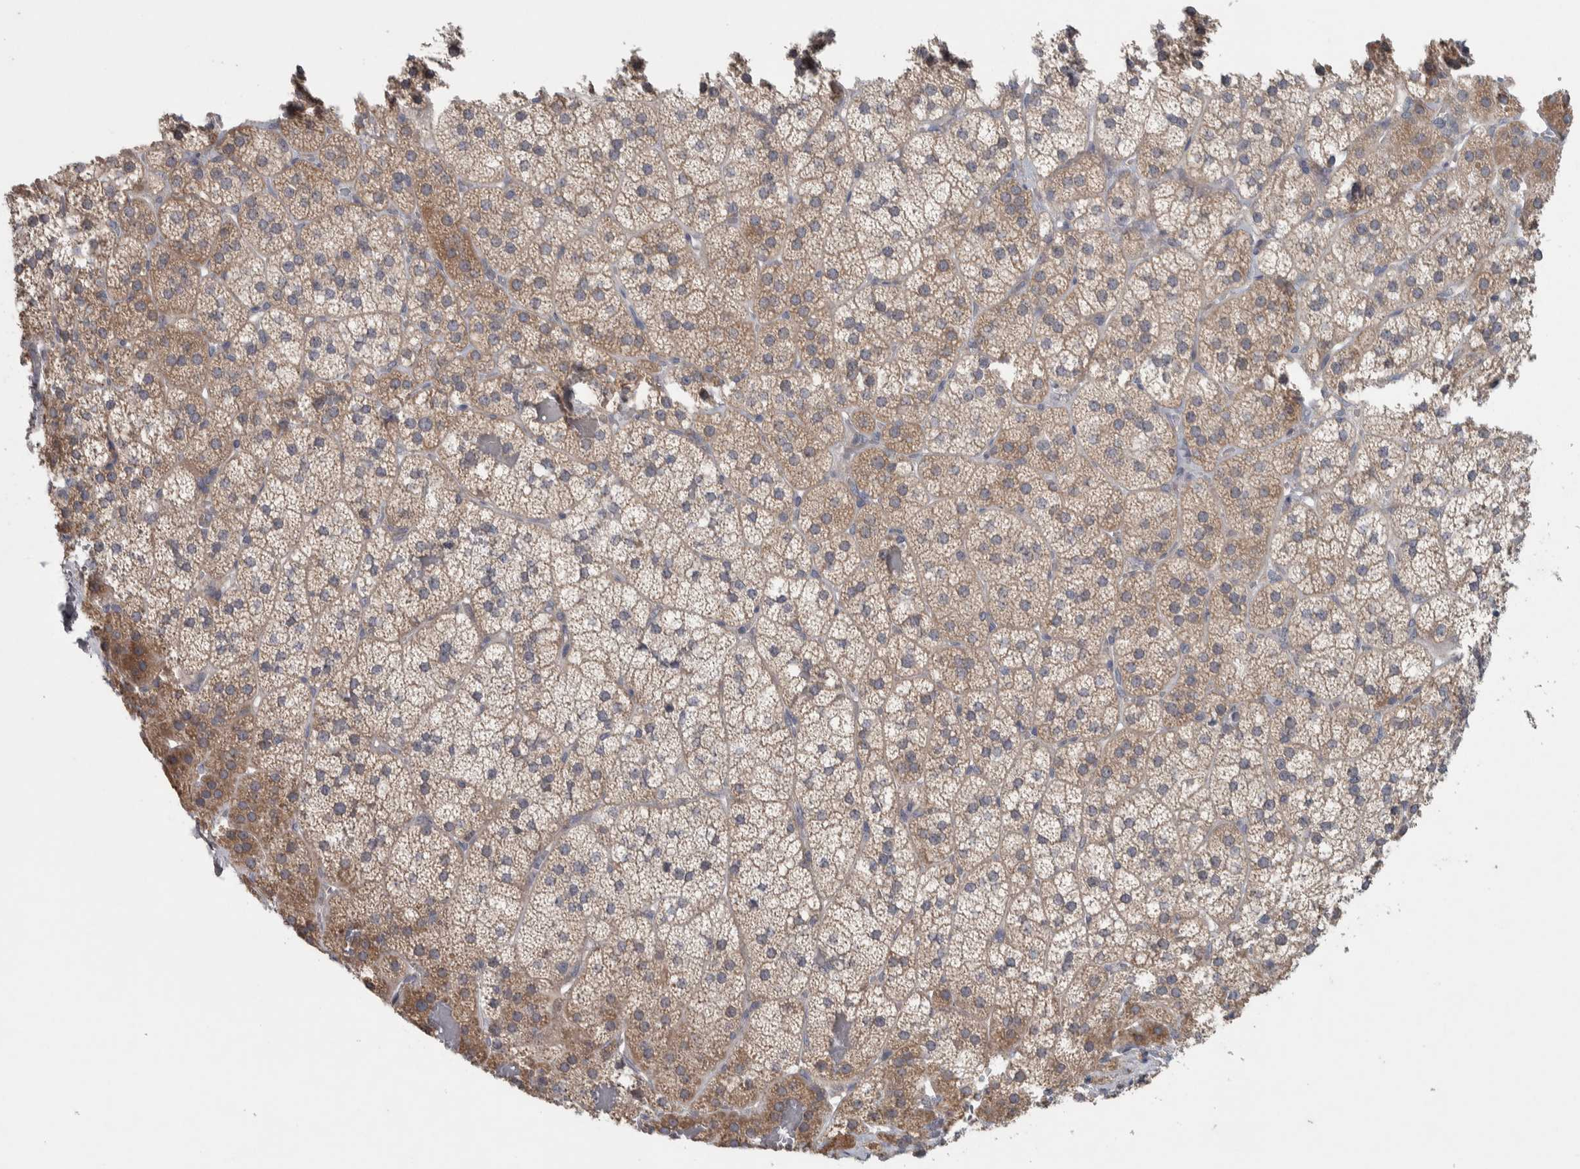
{"staining": {"intensity": "moderate", "quantity": ">75%", "location": "cytoplasmic/membranous"}, "tissue": "adrenal gland", "cell_type": "Glandular cells", "image_type": "normal", "snomed": [{"axis": "morphology", "description": "Normal tissue, NOS"}, {"axis": "topography", "description": "Adrenal gland"}], "caption": "Protein staining of normal adrenal gland displays moderate cytoplasmic/membranous positivity in about >75% of glandular cells. (DAB (3,3'-diaminobenzidine) = brown stain, brightfield microscopy at high magnification).", "gene": "SRP68", "patient": {"sex": "female", "age": 44}}